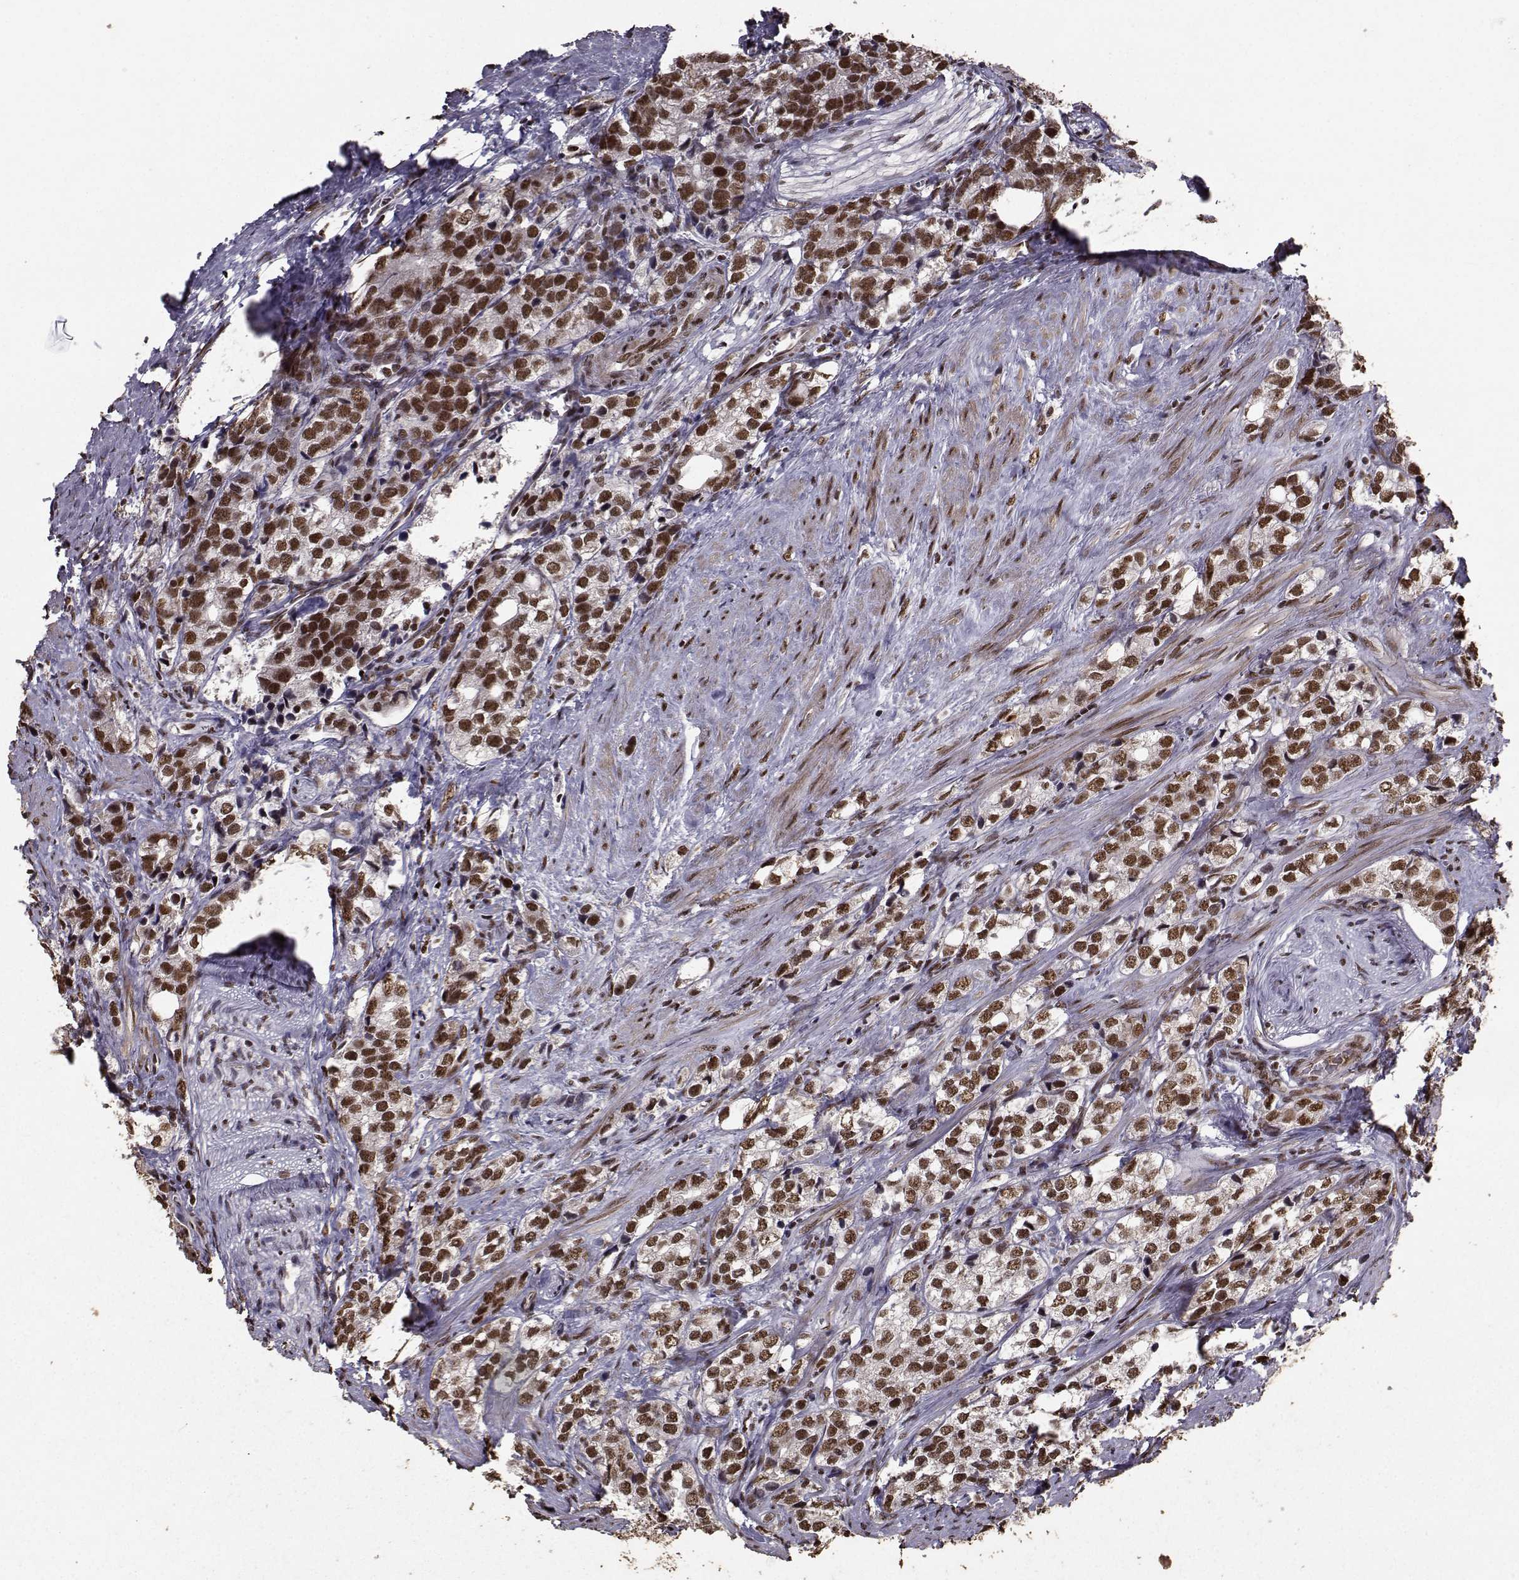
{"staining": {"intensity": "strong", "quantity": ">75%", "location": "nuclear"}, "tissue": "prostate cancer", "cell_type": "Tumor cells", "image_type": "cancer", "snomed": [{"axis": "morphology", "description": "Adenocarcinoma, NOS"}, {"axis": "topography", "description": "Prostate and seminal vesicle, NOS"}], "caption": "Immunohistochemical staining of human prostate adenocarcinoma demonstrates high levels of strong nuclear positivity in about >75% of tumor cells. Using DAB (3,3'-diaminobenzidine) (brown) and hematoxylin (blue) stains, captured at high magnification using brightfield microscopy.", "gene": "SF1", "patient": {"sex": "male", "age": 63}}